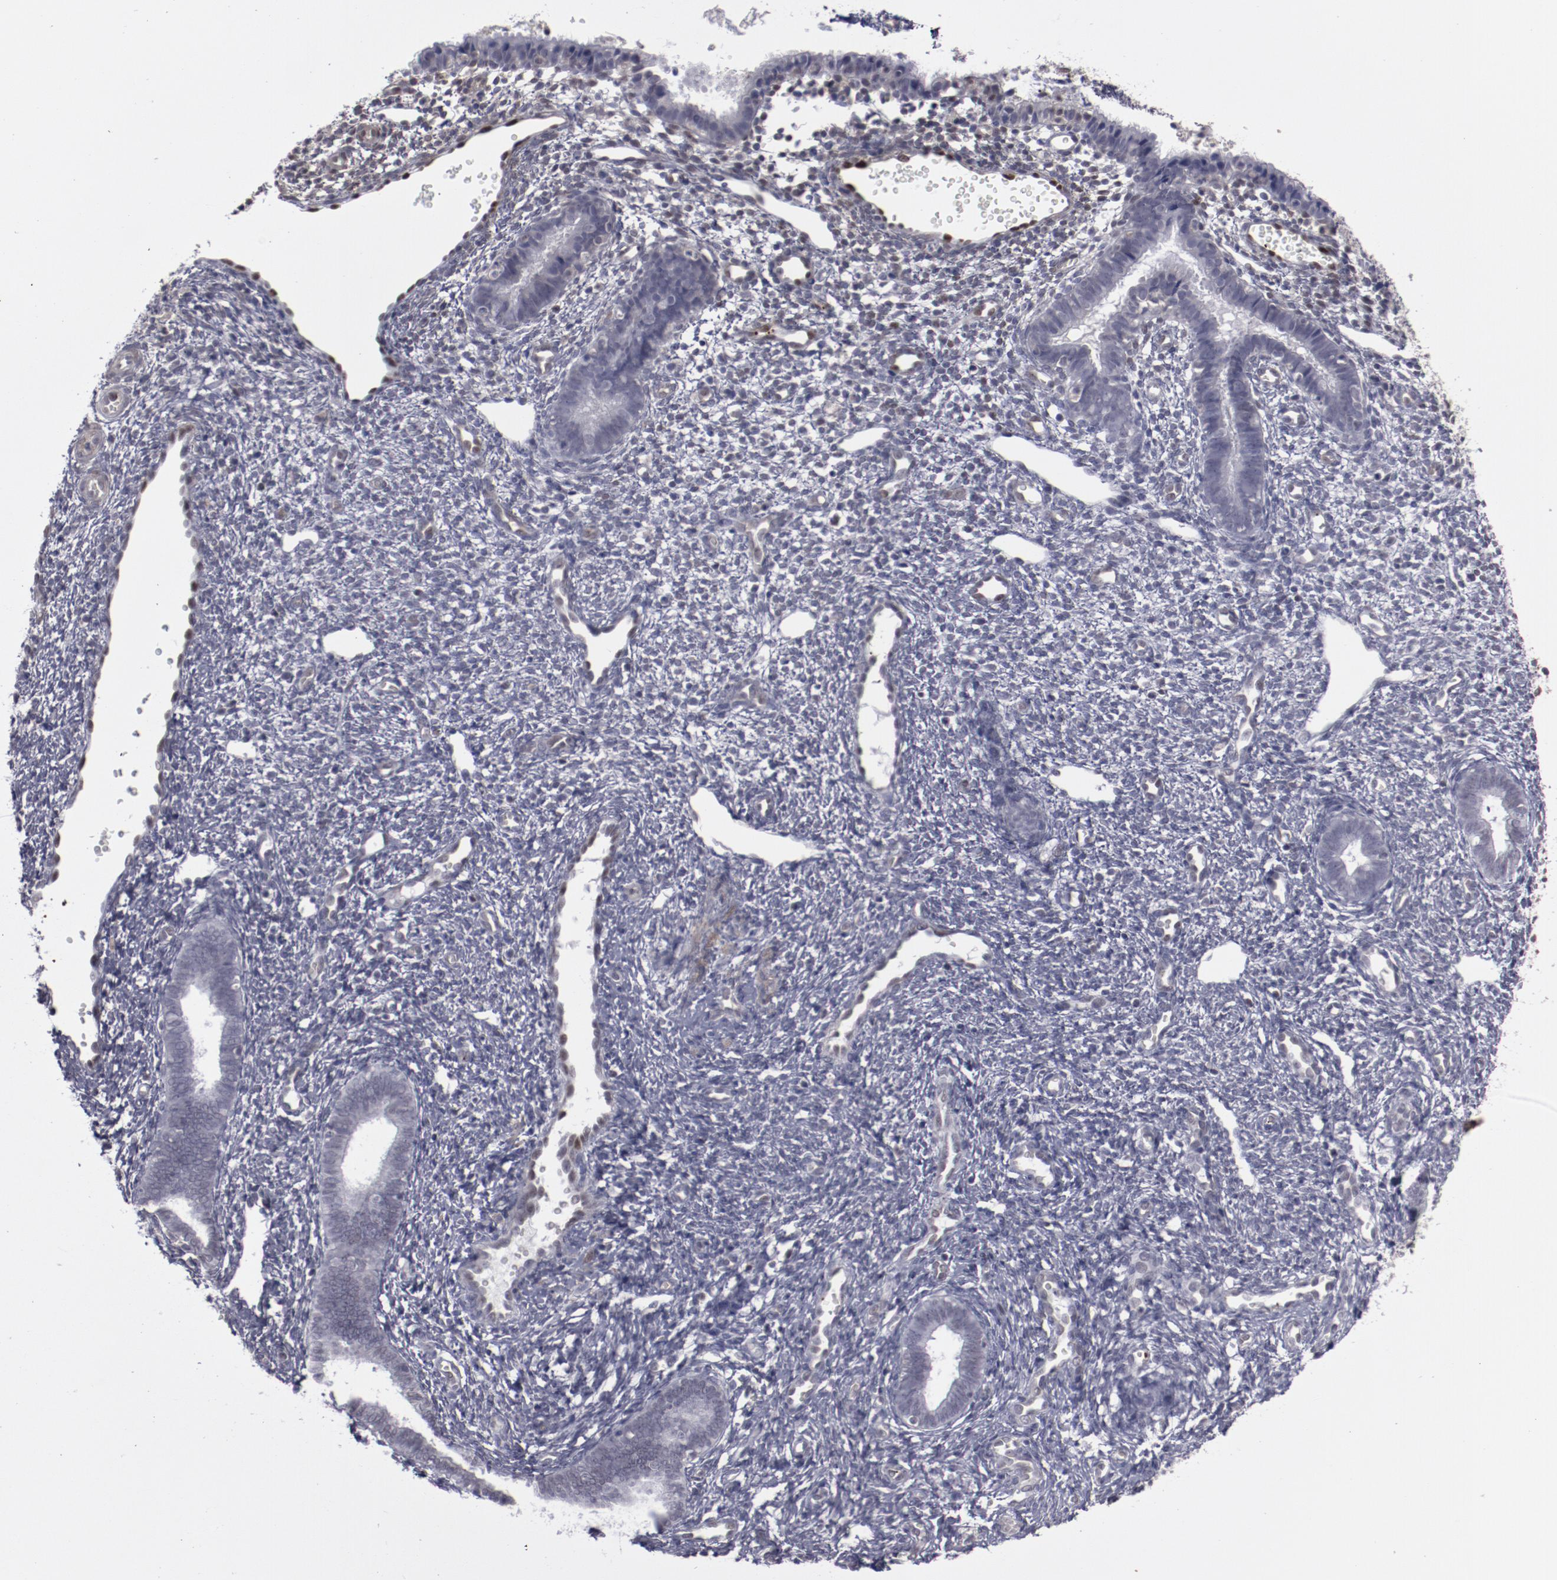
{"staining": {"intensity": "negative", "quantity": "none", "location": "none"}, "tissue": "endometrium", "cell_type": "Cells in endometrial stroma", "image_type": "normal", "snomed": [{"axis": "morphology", "description": "Normal tissue, NOS"}, {"axis": "topography", "description": "Endometrium"}], "caption": "Endometrium was stained to show a protein in brown. There is no significant expression in cells in endometrial stroma. (IHC, brightfield microscopy, high magnification).", "gene": "LEF1", "patient": {"sex": "female", "age": 27}}